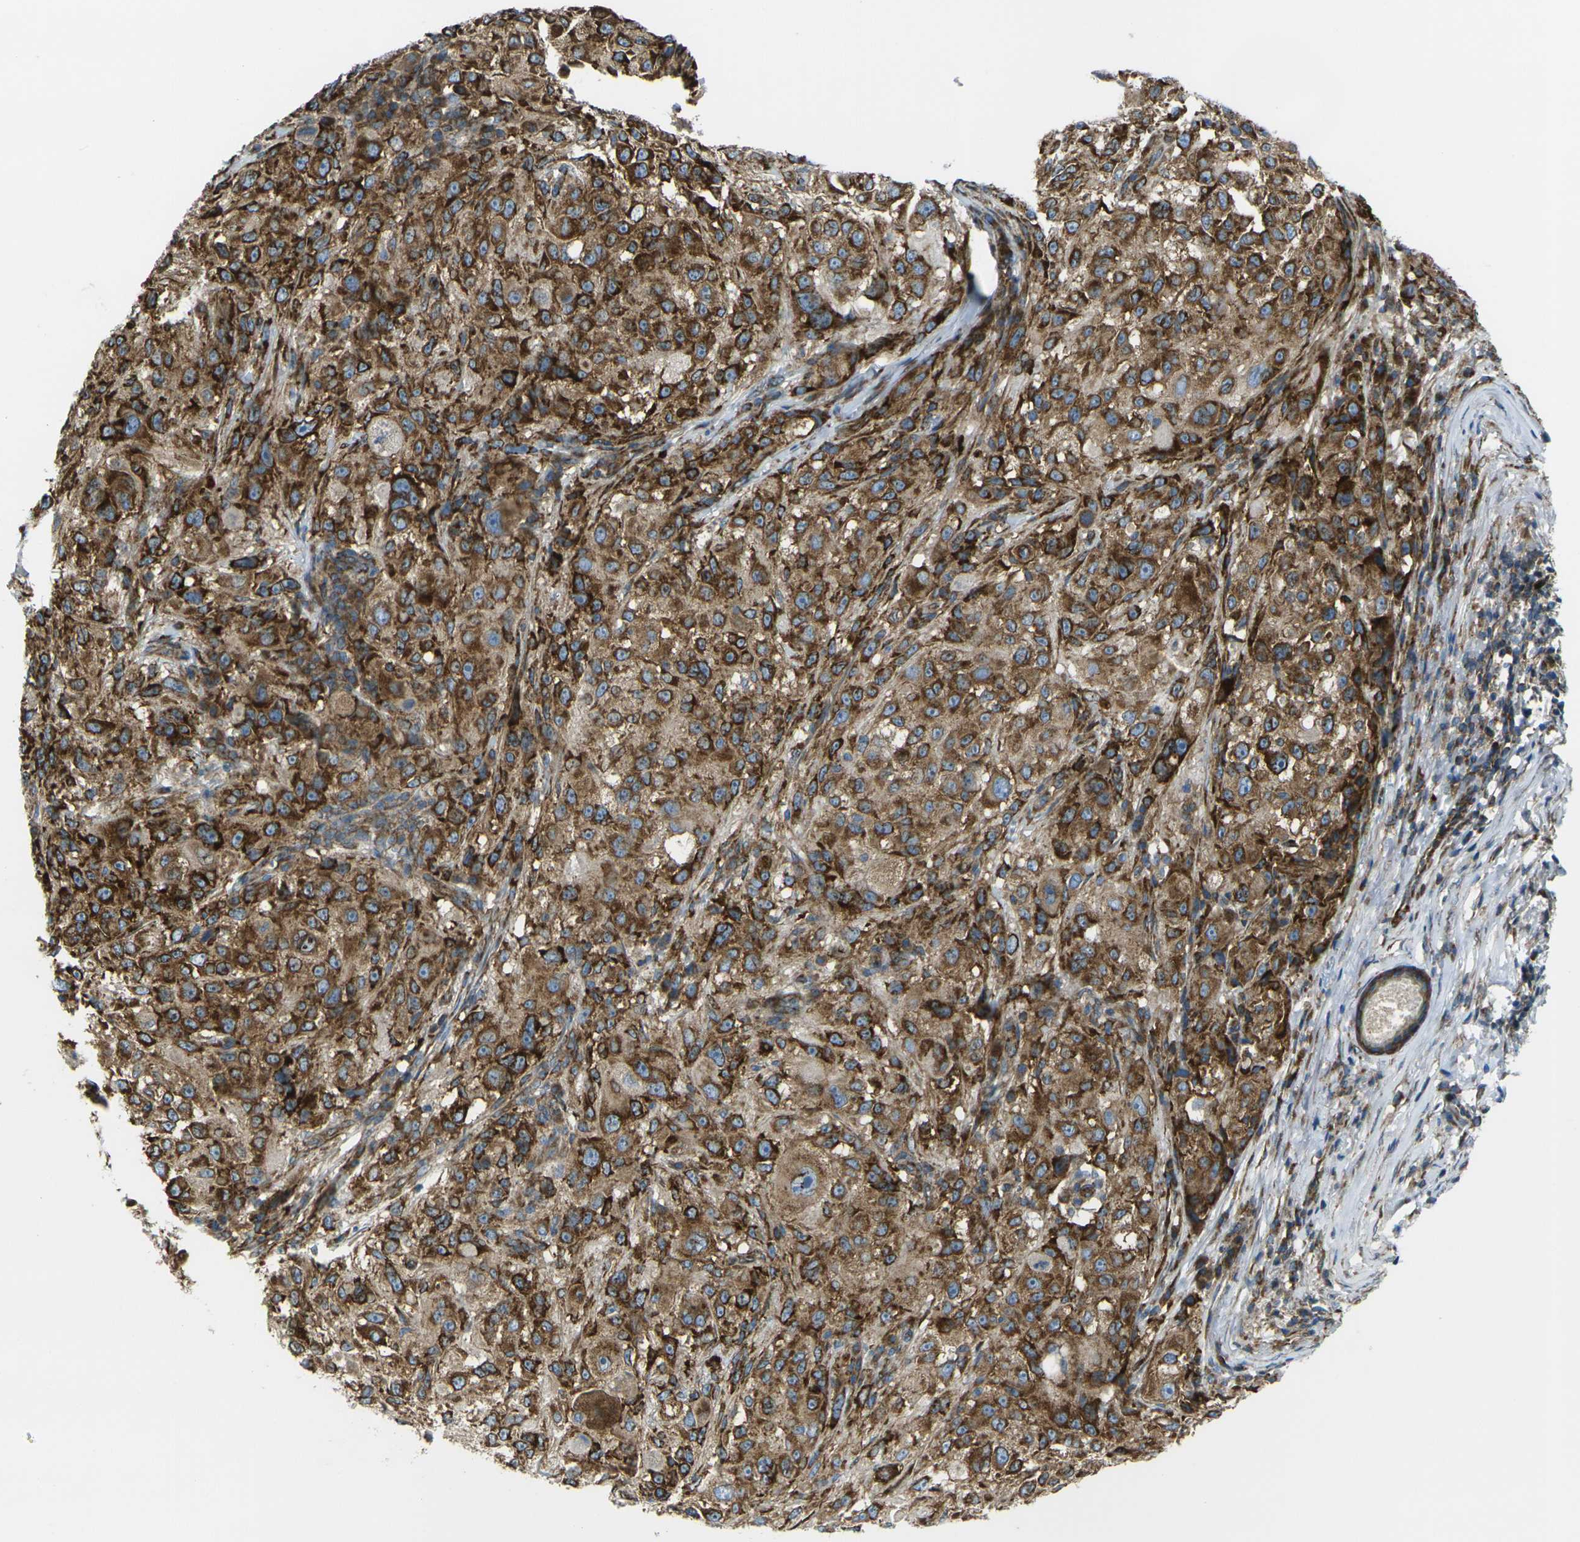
{"staining": {"intensity": "strong", "quantity": ">75%", "location": "cytoplasmic/membranous"}, "tissue": "melanoma", "cell_type": "Tumor cells", "image_type": "cancer", "snomed": [{"axis": "morphology", "description": "Necrosis, NOS"}, {"axis": "morphology", "description": "Malignant melanoma, NOS"}, {"axis": "topography", "description": "Skin"}], "caption": "Immunohistochemical staining of melanoma displays strong cytoplasmic/membranous protein positivity in about >75% of tumor cells. (Stains: DAB in brown, nuclei in blue, Microscopy: brightfield microscopy at high magnification).", "gene": "CELSR2", "patient": {"sex": "female", "age": 87}}